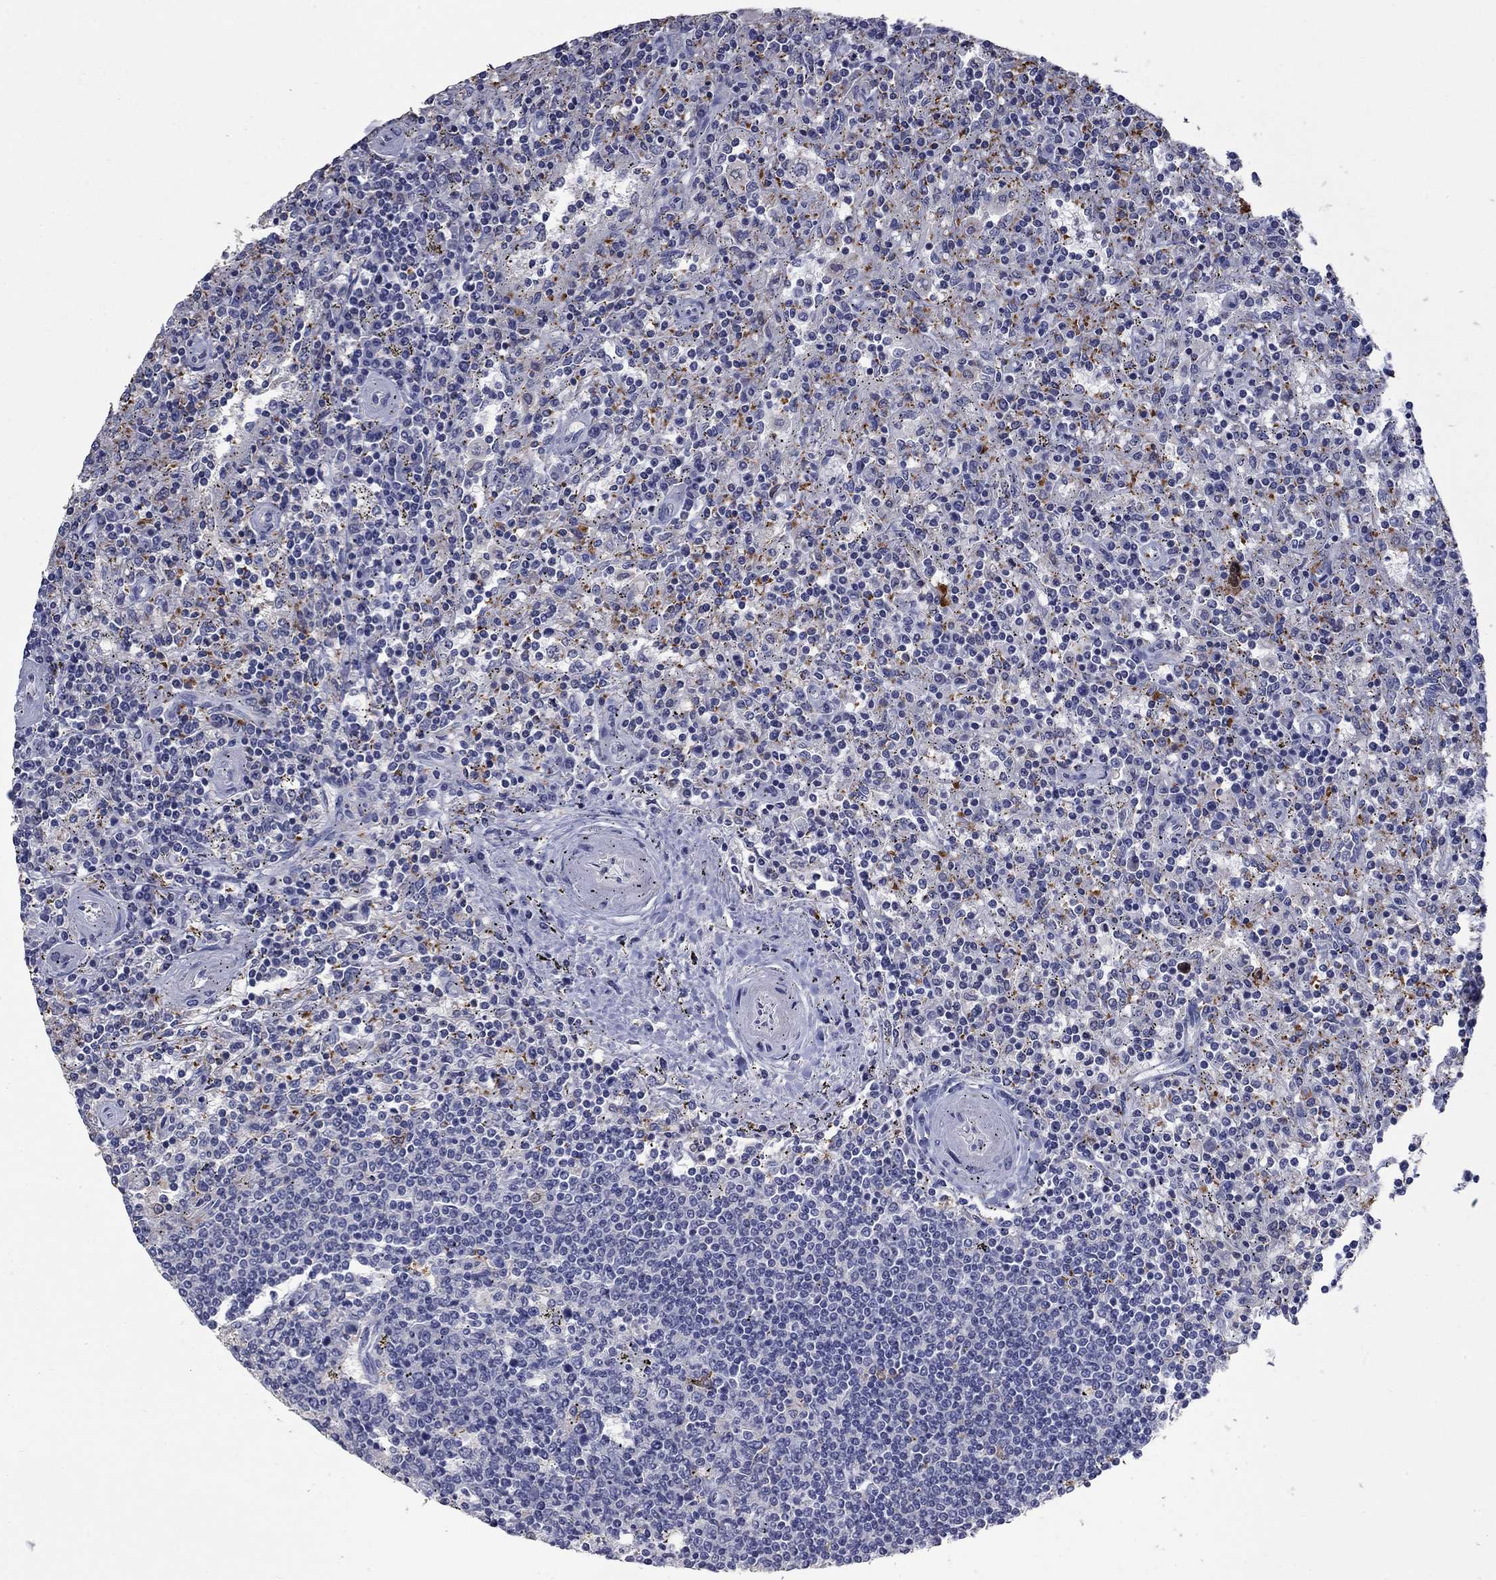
{"staining": {"intensity": "strong", "quantity": "<25%", "location": "cytoplasmic/membranous"}, "tissue": "lymphoma", "cell_type": "Tumor cells", "image_type": "cancer", "snomed": [{"axis": "morphology", "description": "Malignant lymphoma, non-Hodgkin's type, Low grade"}, {"axis": "topography", "description": "Spleen"}], "caption": "IHC histopathology image of malignant lymphoma, non-Hodgkin's type (low-grade) stained for a protein (brown), which reveals medium levels of strong cytoplasmic/membranous positivity in approximately <25% of tumor cells.", "gene": "PLEK", "patient": {"sex": "male", "age": 62}}